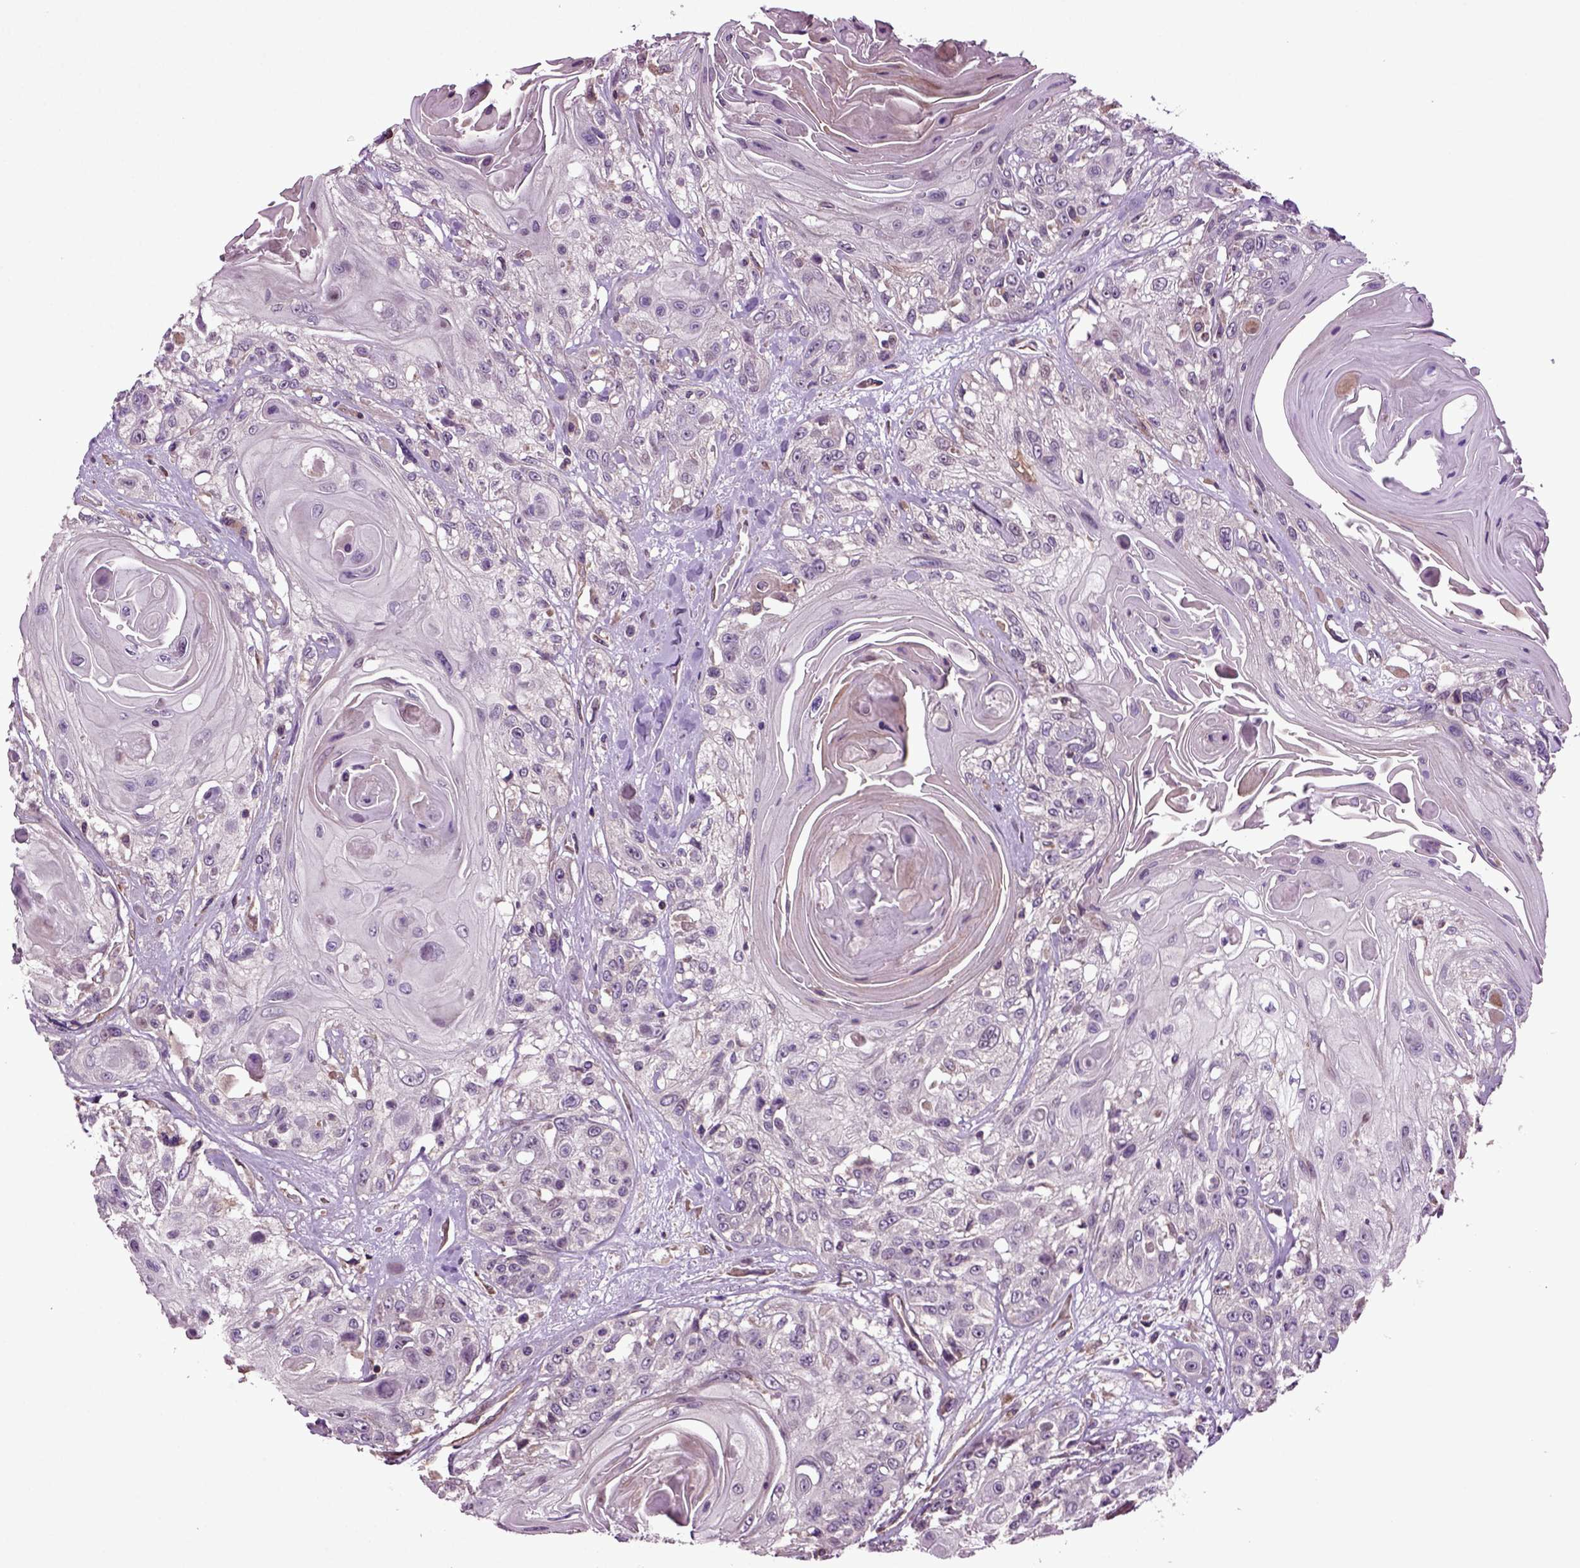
{"staining": {"intensity": "negative", "quantity": "none", "location": "none"}, "tissue": "head and neck cancer", "cell_type": "Tumor cells", "image_type": "cancer", "snomed": [{"axis": "morphology", "description": "Squamous cell carcinoma, NOS"}, {"axis": "topography", "description": "Head-Neck"}], "caption": "DAB (3,3'-diaminobenzidine) immunohistochemical staining of head and neck cancer (squamous cell carcinoma) displays no significant expression in tumor cells.", "gene": "HAGHL", "patient": {"sex": "female", "age": 59}}